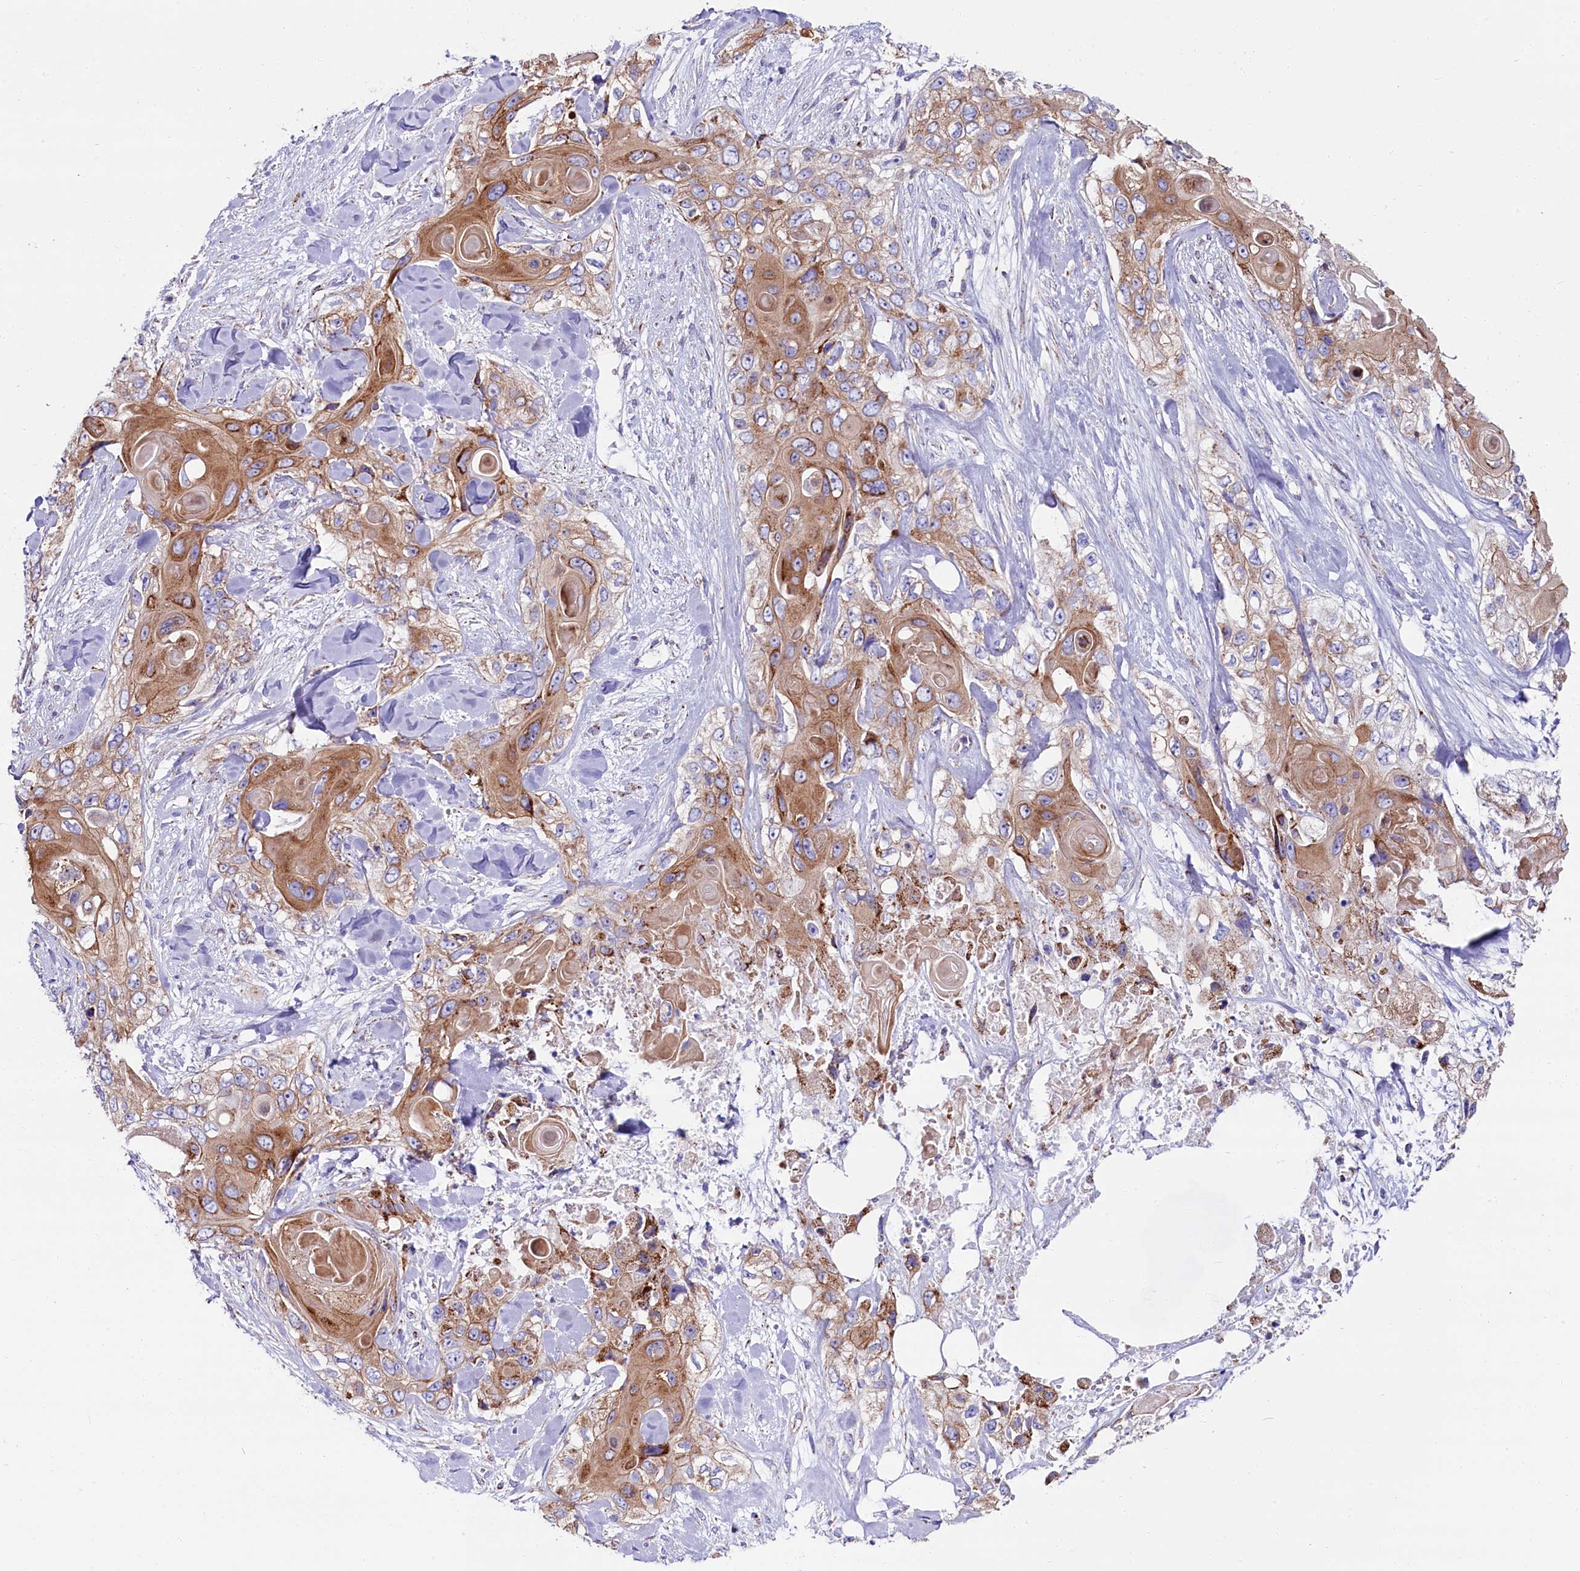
{"staining": {"intensity": "weak", "quantity": ">75%", "location": "cytoplasmic/membranous"}, "tissue": "skin cancer", "cell_type": "Tumor cells", "image_type": "cancer", "snomed": [{"axis": "morphology", "description": "Normal tissue, NOS"}, {"axis": "morphology", "description": "Squamous cell carcinoma, NOS"}, {"axis": "topography", "description": "Skin"}], "caption": "A micrograph of skin cancer stained for a protein exhibits weak cytoplasmic/membranous brown staining in tumor cells.", "gene": "IL20RA", "patient": {"sex": "male", "age": 72}}